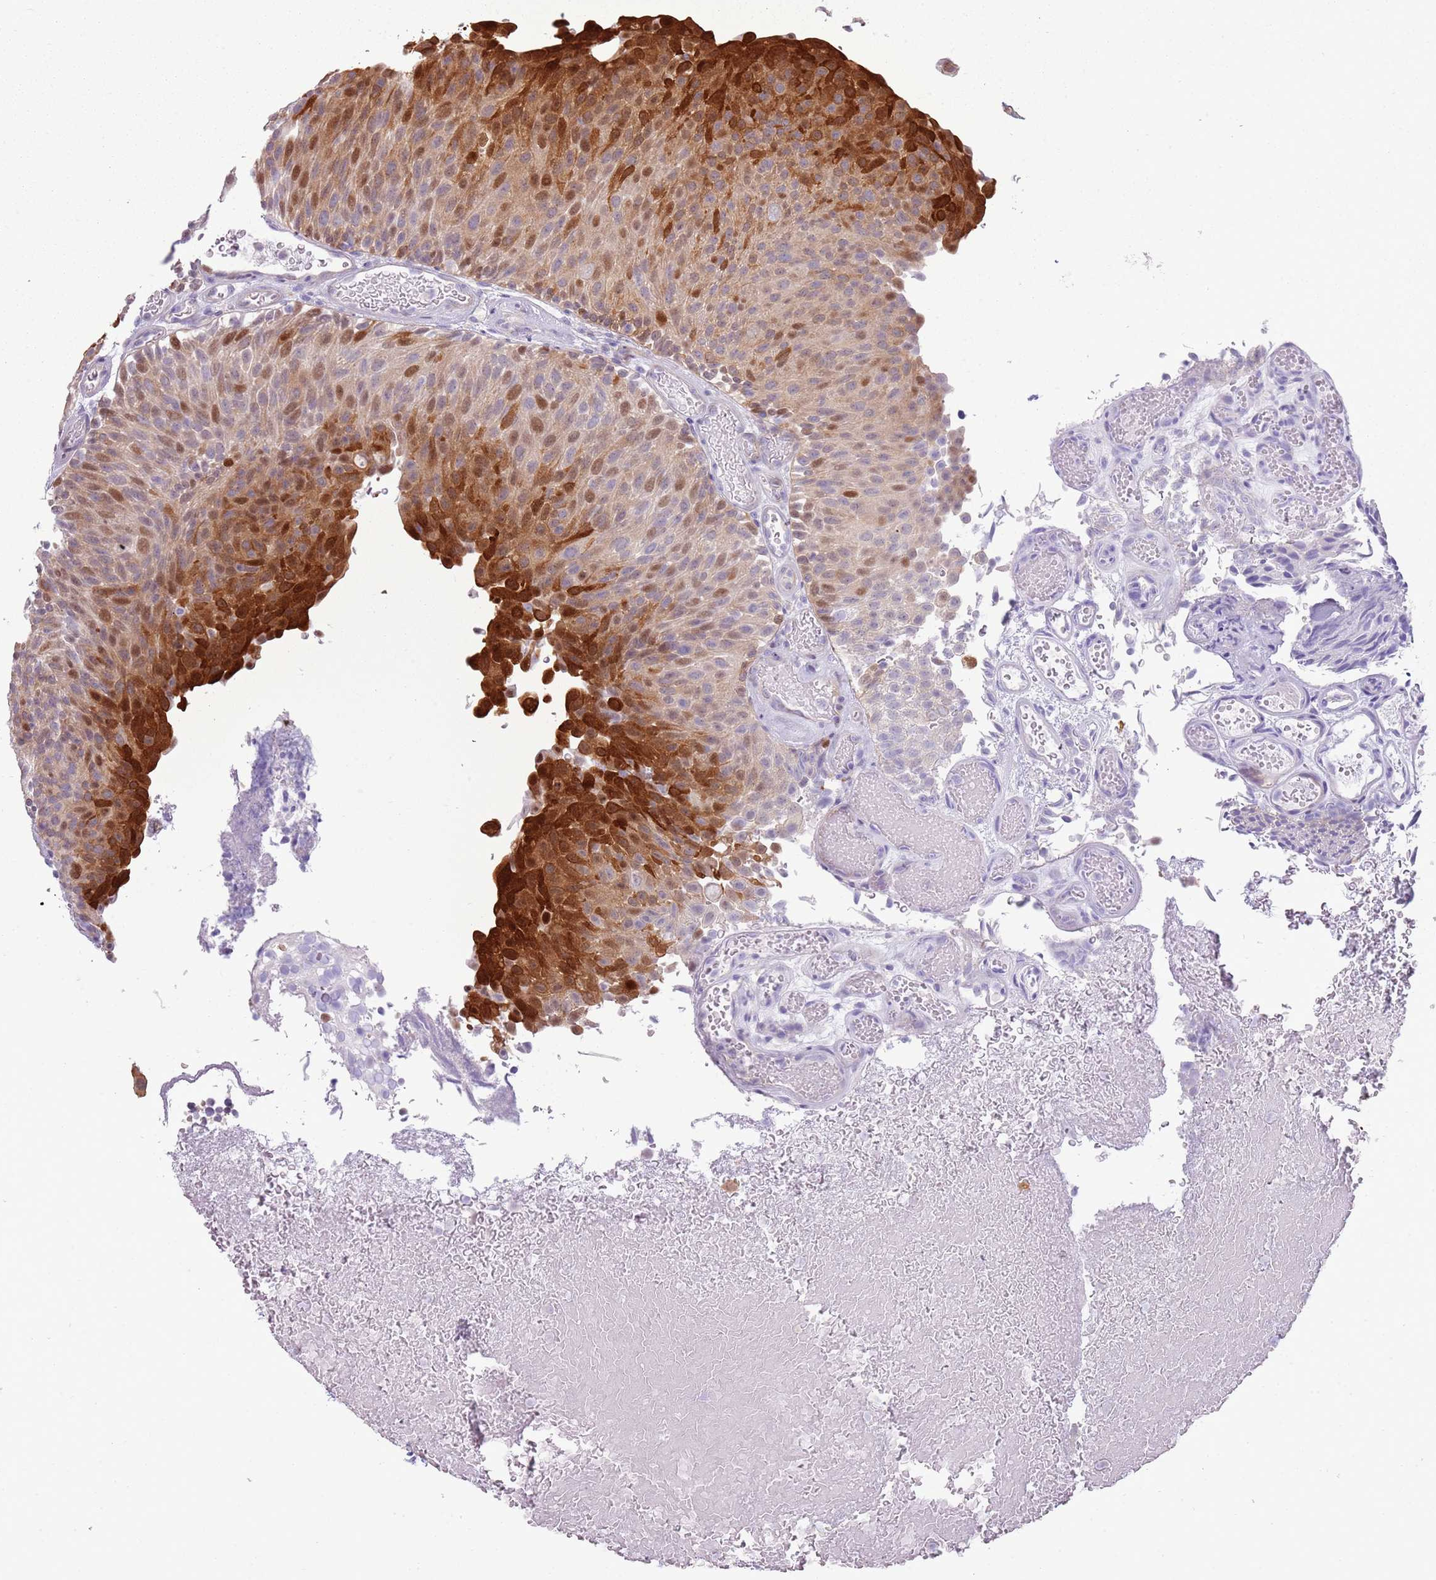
{"staining": {"intensity": "moderate", "quantity": "25%-75%", "location": "cytoplasmic/membranous,nuclear"}, "tissue": "urothelial cancer", "cell_type": "Tumor cells", "image_type": "cancer", "snomed": [{"axis": "morphology", "description": "Urothelial carcinoma, Low grade"}, {"axis": "topography", "description": "Urinary bladder"}], "caption": "DAB immunohistochemical staining of urothelial cancer shows moderate cytoplasmic/membranous and nuclear protein expression in about 25%-75% of tumor cells. (DAB = brown stain, brightfield microscopy at high magnification).", "gene": "NBPF6", "patient": {"sex": "male", "age": 78}}